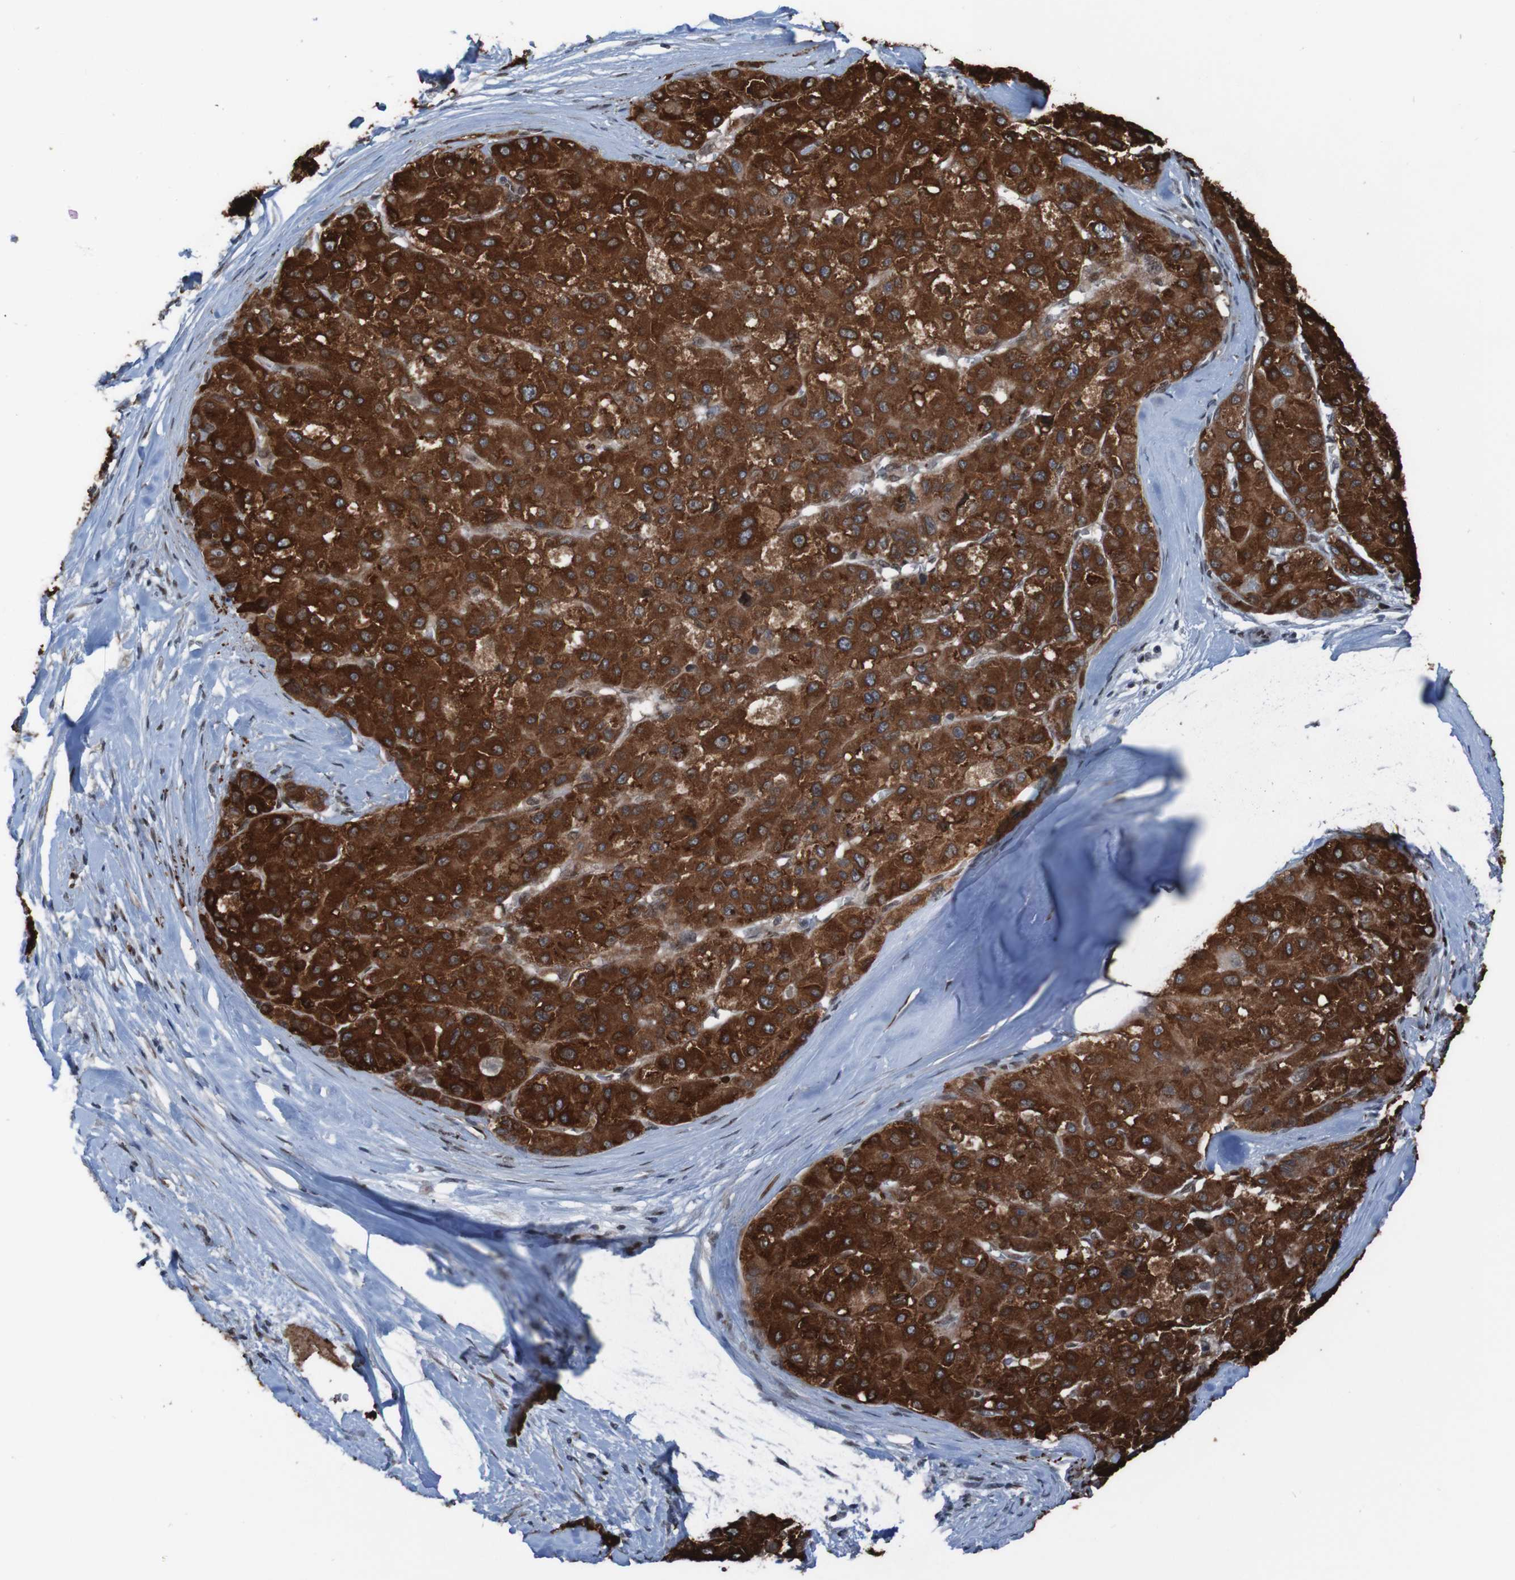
{"staining": {"intensity": "strong", "quantity": ">75%", "location": "cytoplasmic/membranous,nuclear"}, "tissue": "liver cancer", "cell_type": "Tumor cells", "image_type": "cancer", "snomed": [{"axis": "morphology", "description": "Carcinoma, Hepatocellular, NOS"}, {"axis": "topography", "description": "Liver"}], "caption": "Human liver cancer stained with a protein marker shows strong staining in tumor cells.", "gene": "PHF2", "patient": {"sex": "male", "age": 80}}